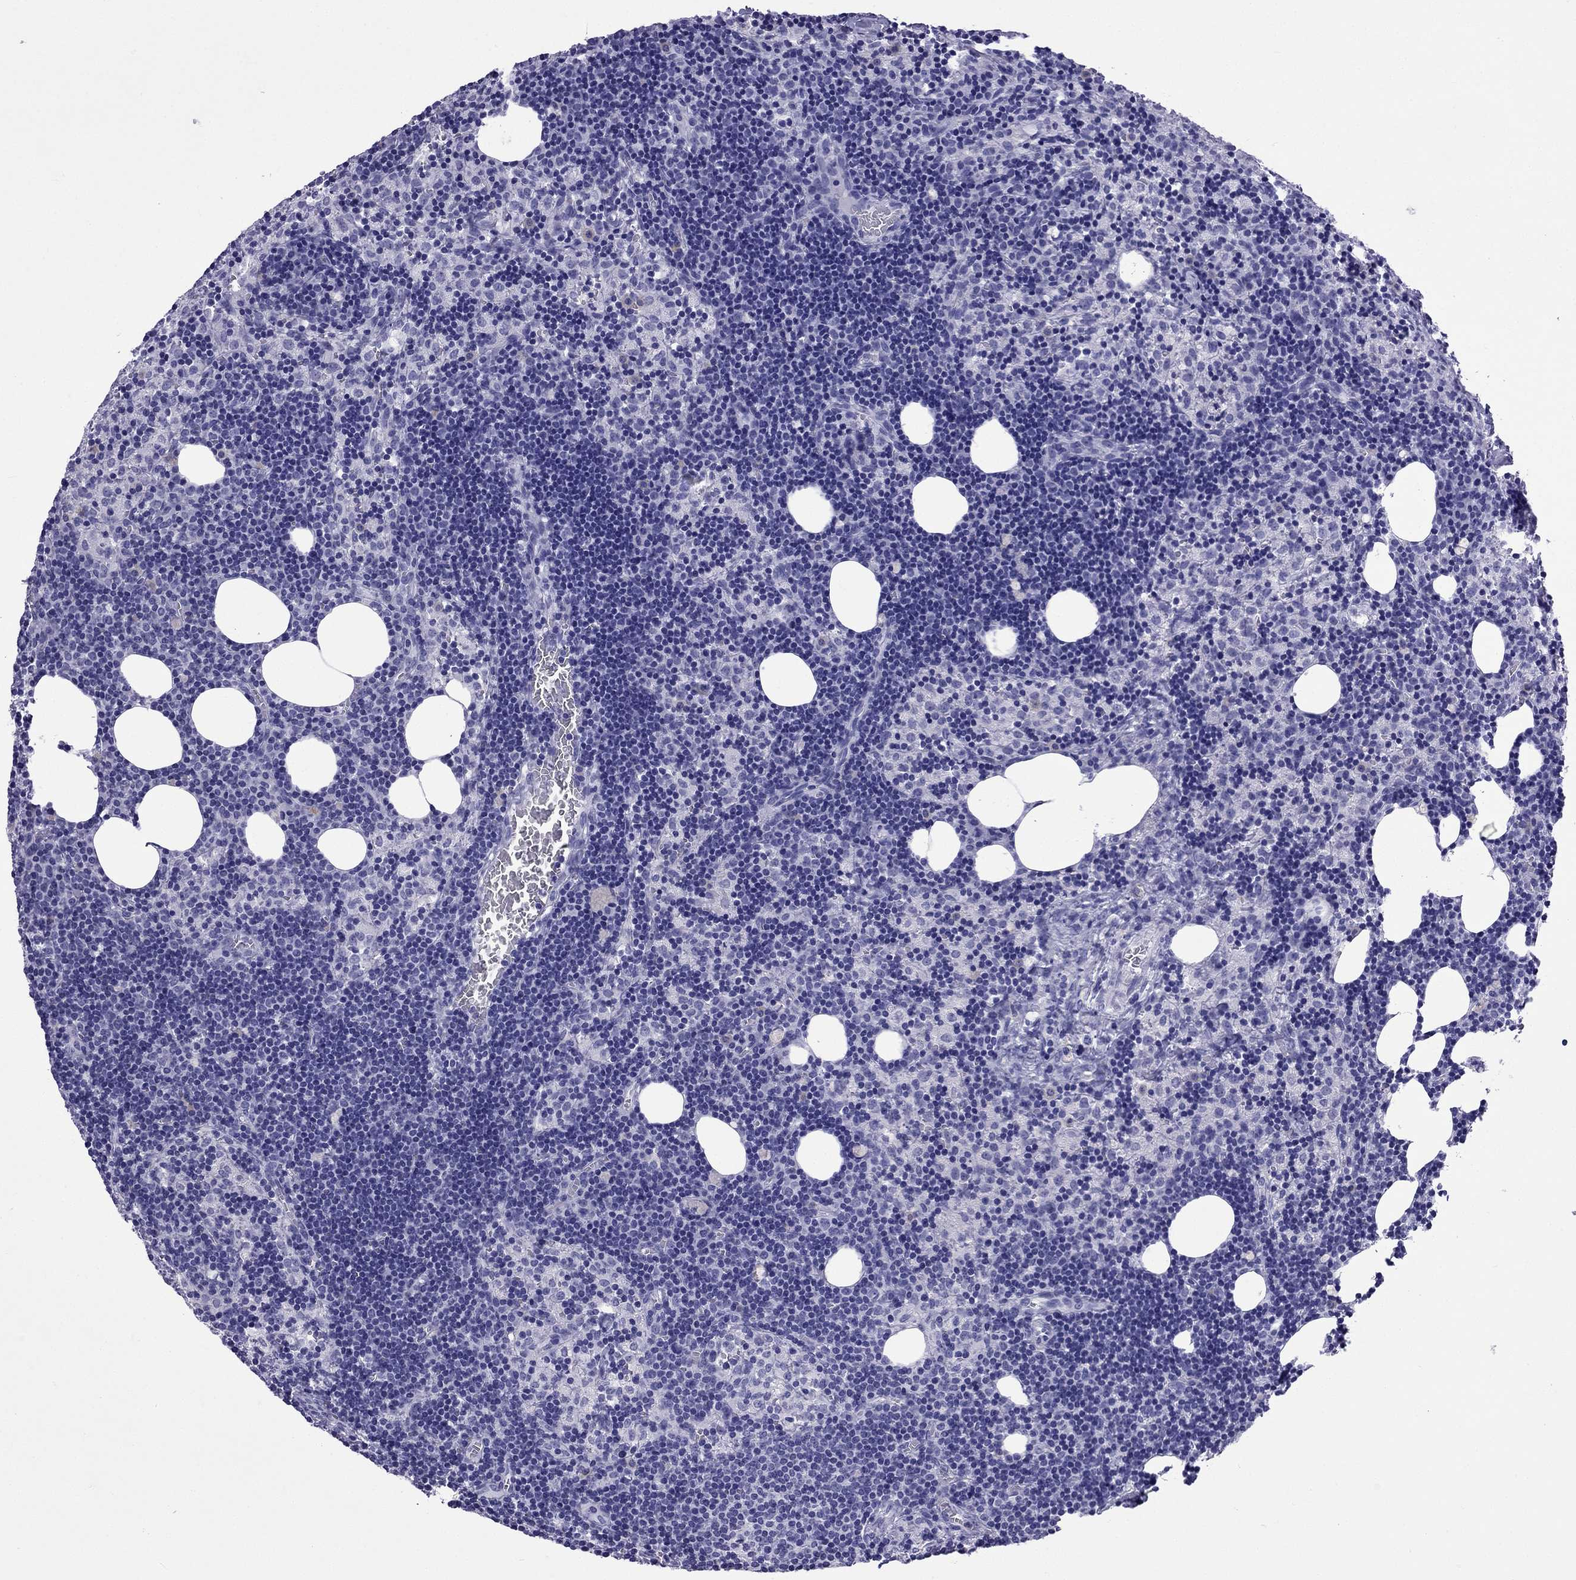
{"staining": {"intensity": "negative", "quantity": "none", "location": "none"}, "tissue": "lymph node", "cell_type": "Germinal center cells", "image_type": "normal", "snomed": [{"axis": "morphology", "description": "Normal tissue, NOS"}, {"axis": "topography", "description": "Lymph node"}], "caption": "Micrograph shows no protein positivity in germinal center cells of benign lymph node. (Immunohistochemistry, brightfield microscopy, high magnification).", "gene": "ARR3", "patient": {"sex": "female", "age": 52}}